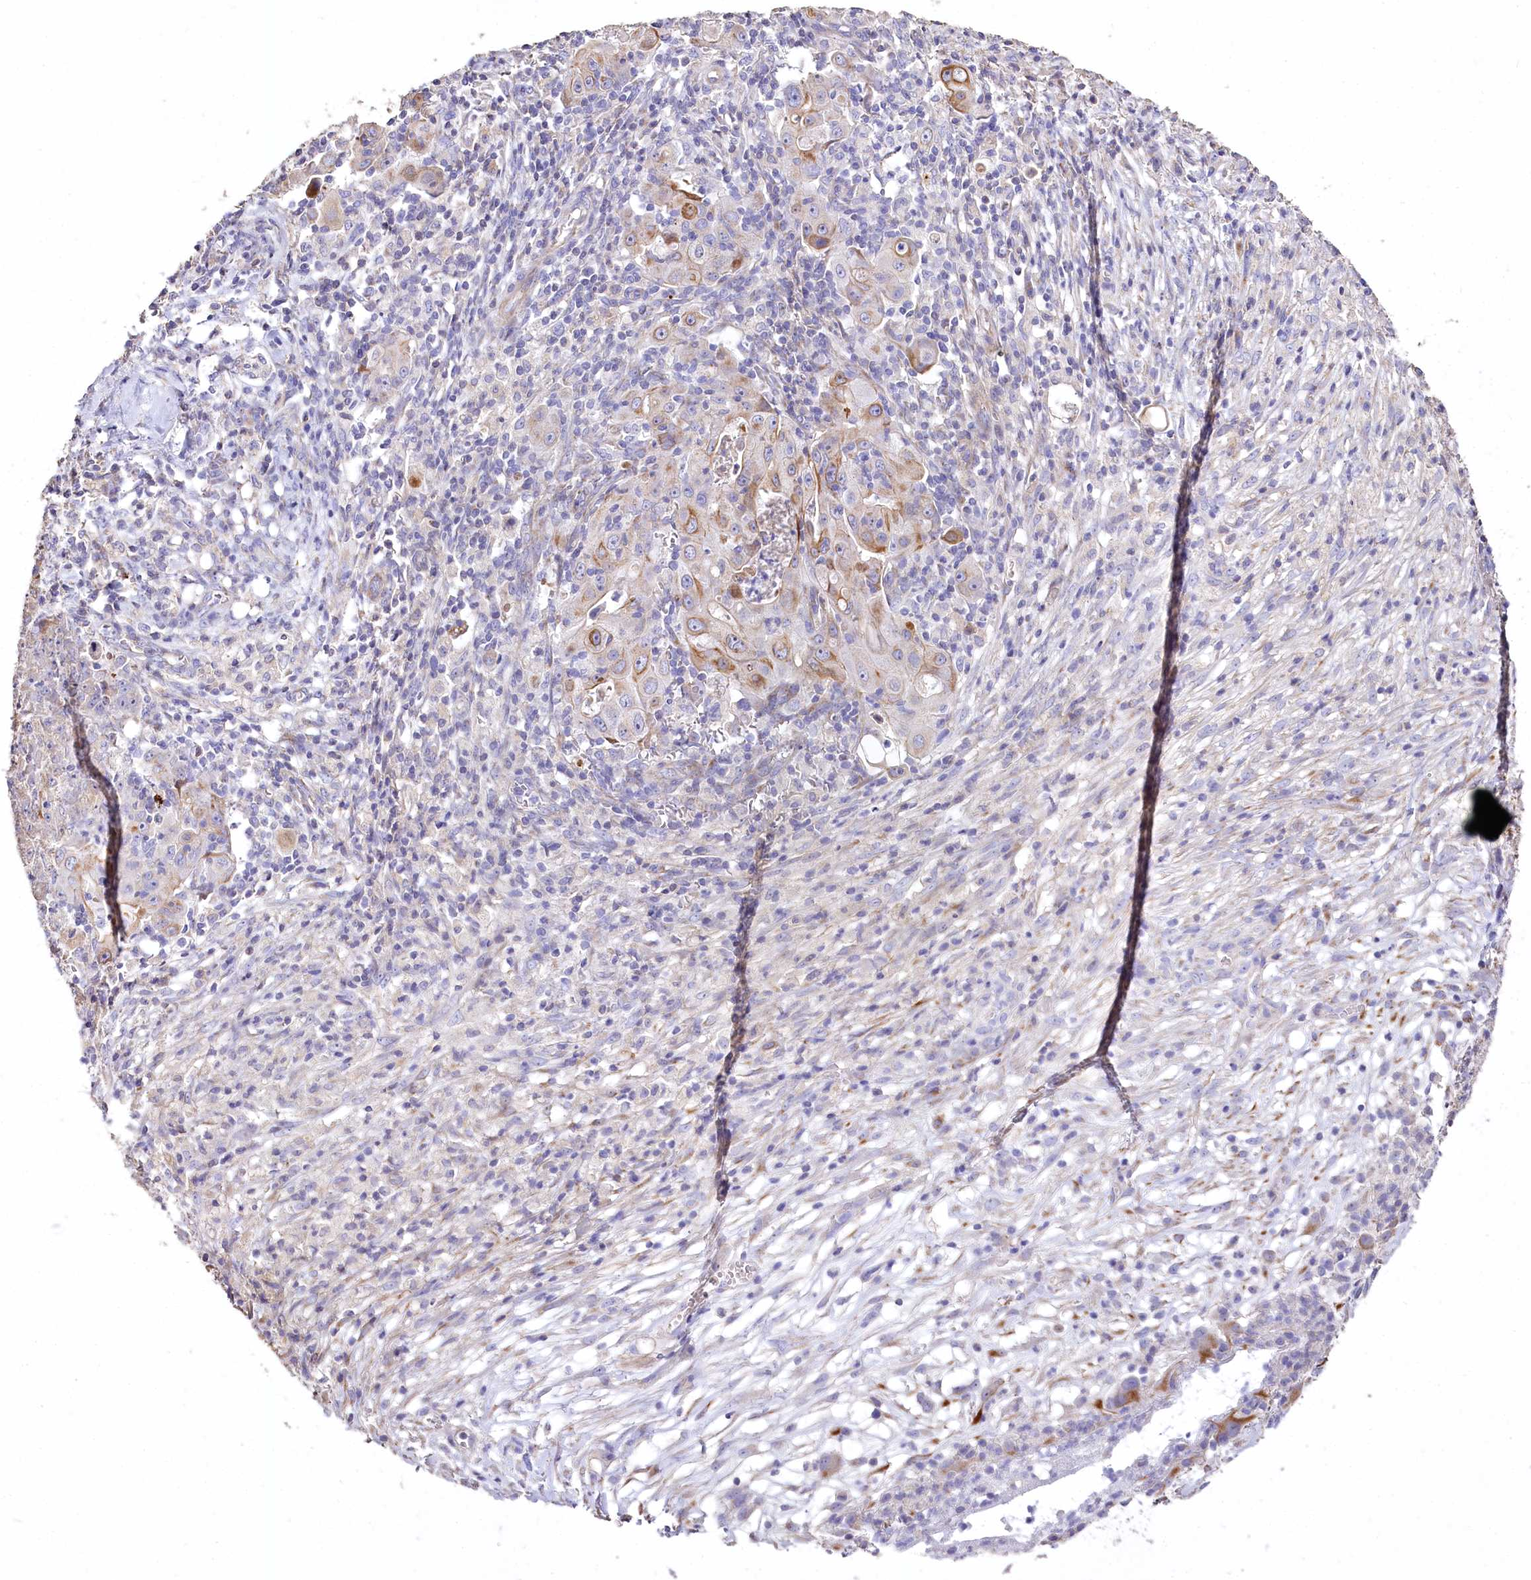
{"staining": {"intensity": "weak", "quantity": "25%-75%", "location": "cytoplasmic/membranous"}, "tissue": "ovarian cancer", "cell_type": "Tumor cells", "image_type": "cancer", "snomed": [{"axis": "morphology", "description": "Carcinoma, endometroid"}, {"axis": "topography", "description": "Ovary"}], "caption": "A micrograph of human ovarian cancer stained for a protein shows weak cytoplasmic/membranous brown staining in tumor cells. The staining is performed using DAB brown chromogen to label protein expression. The nuclei are counter-stained blue using hematoxylin.", "gene": "PTER", "patient": {"sex": "female", "age": 42}}